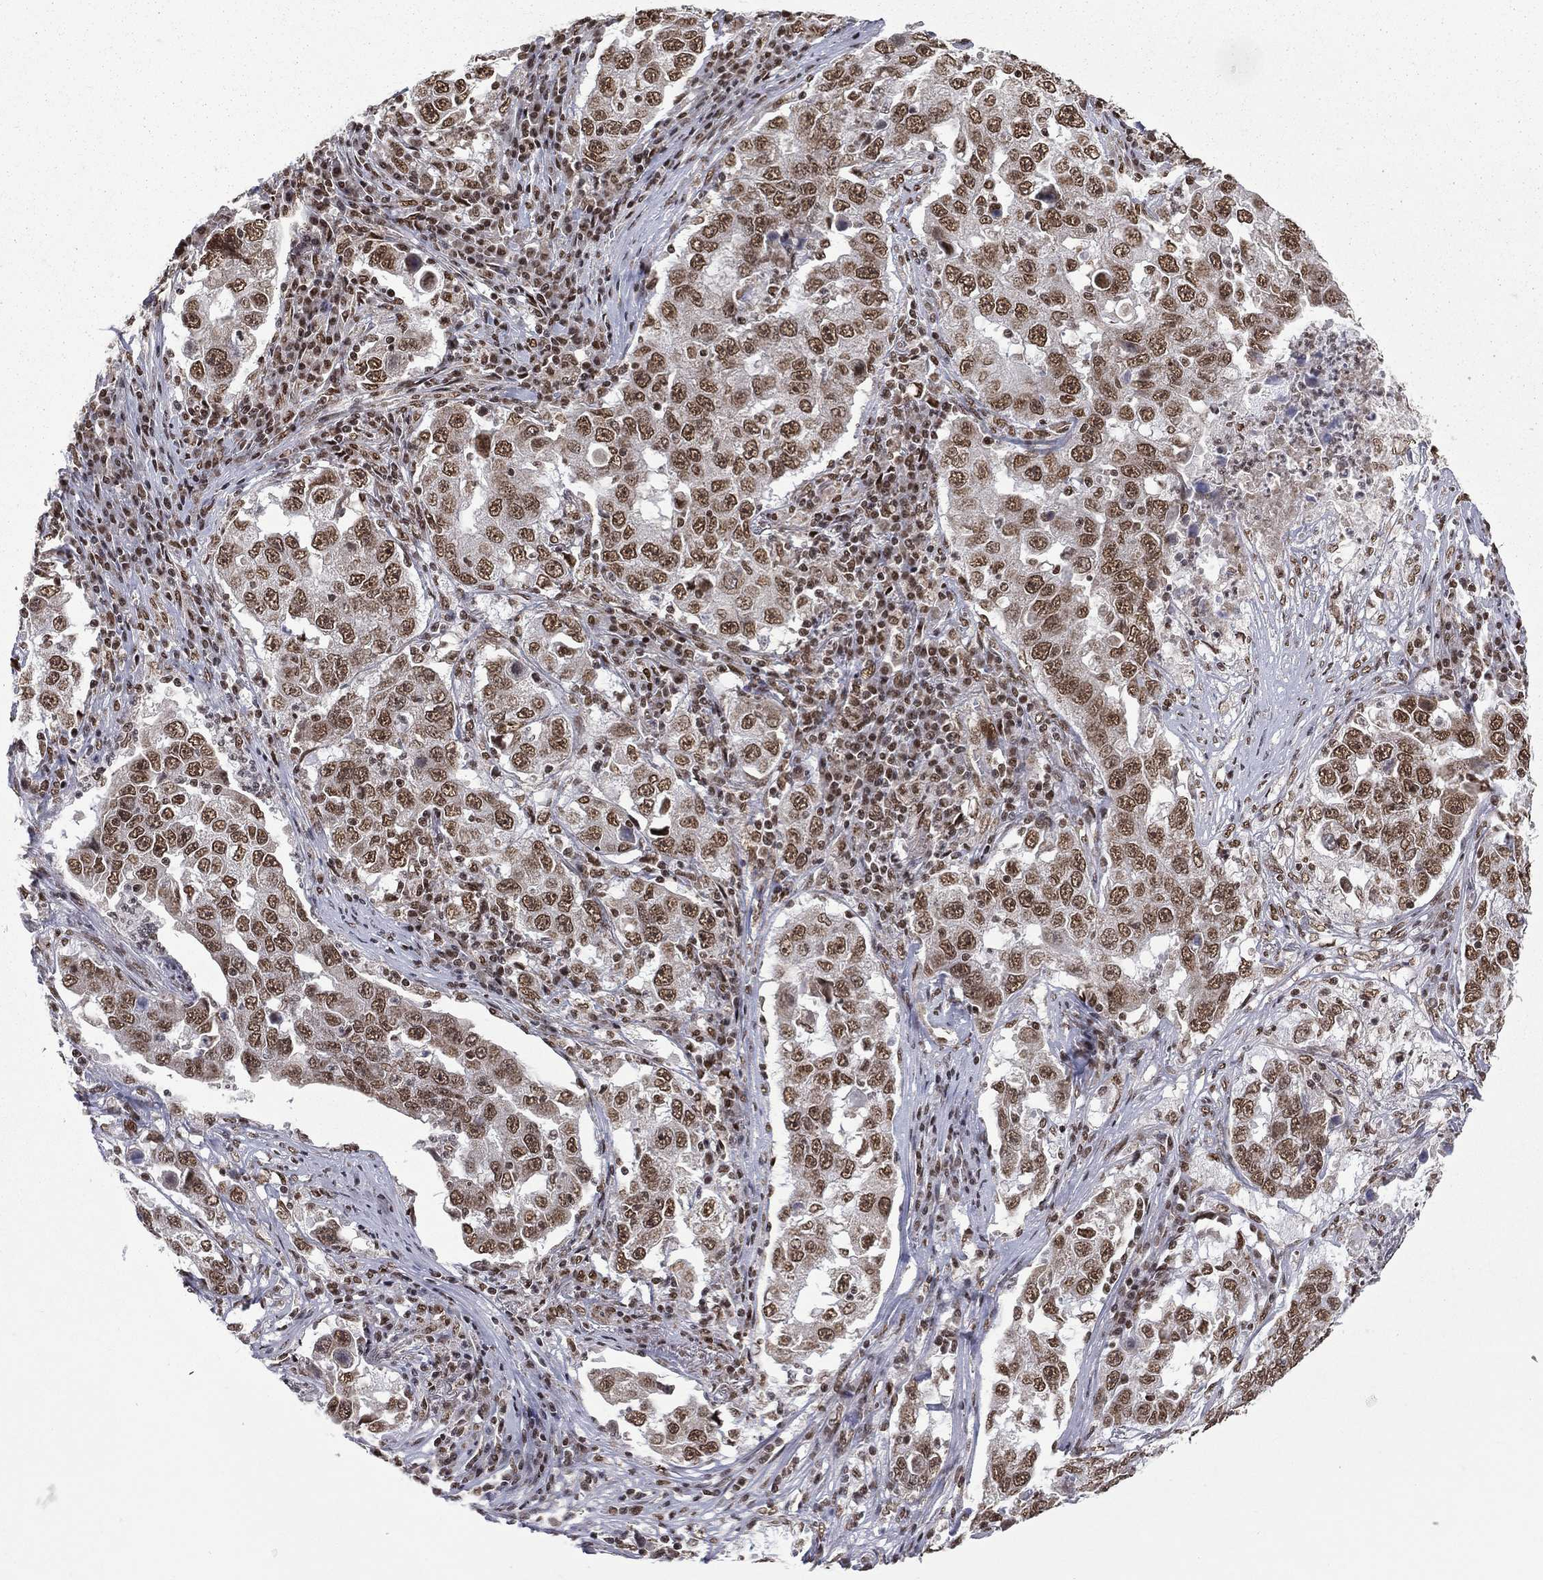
{"staining": {"intensity": "moderate", "quantity": ">75%", "location": "nuclear"}, "tissue": "lung cancer", "cell_type": "Tumor cells", "image_type": "cancer", "snomed": [{"axis": "morphology", "description": "Adenocarcinoma, NOS"}, {"axis": "topography", "description": "Lung"}], "caption": "Tumor cells demonstrate medium levels of moderate nuclear expression in approximately >75% of cells in adenocarcinoma (lung). (brown staining indicates protein expression, while blue staining denotes nuclei).", "gene": "C5orf24", "patient": {"sex": "male", "age": 73}}